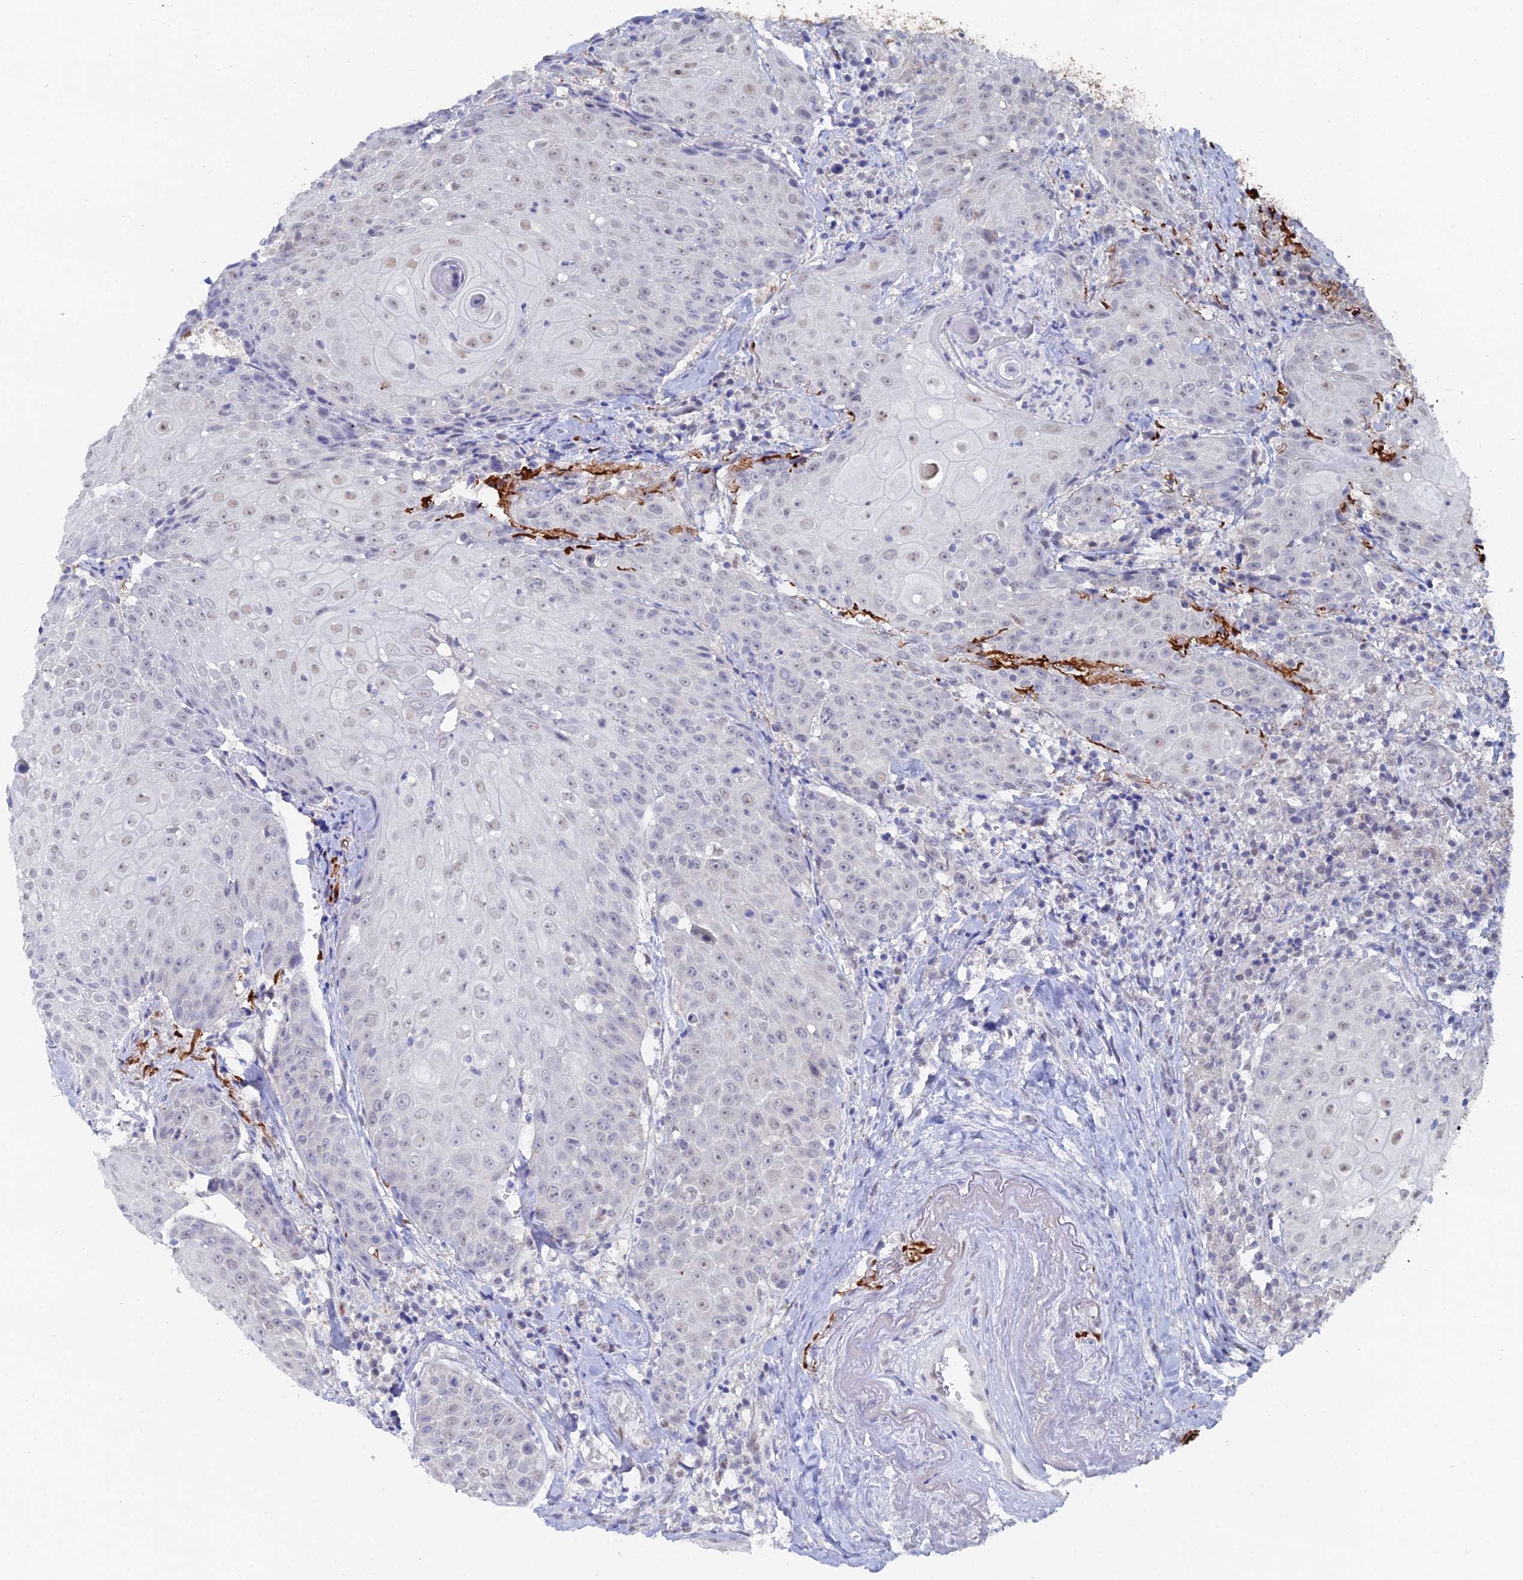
{"staining": {"intensity": "weak", "quantity": "25%-75%", "location": "nuclear"}, "tissue": "head and neck cancer", "cell_type": "Tumor cells", "image_type": "cancer", "snomed": [{"axis": "morphology", "description": "Squamous cell carcinoma, NOS"}, {"axis": "topography", "description": "Oral tissue"}, {"axis": "topography", "description": "Head-Neck"}], "caption": "IHC staining of head and neck cancer, which demonstrates low levels of weak nuclear staining in approximately 25%-75% of tumor cells indicating weak nuclear protein expression. The staining was performed using DAB (3,3'-diaminobenzidine) (brown) for protein detection and nuclei were counterstained in hematoxylin (blue).", "gene": "THAP4", "patient": {"sex": "female", "age": 82}}